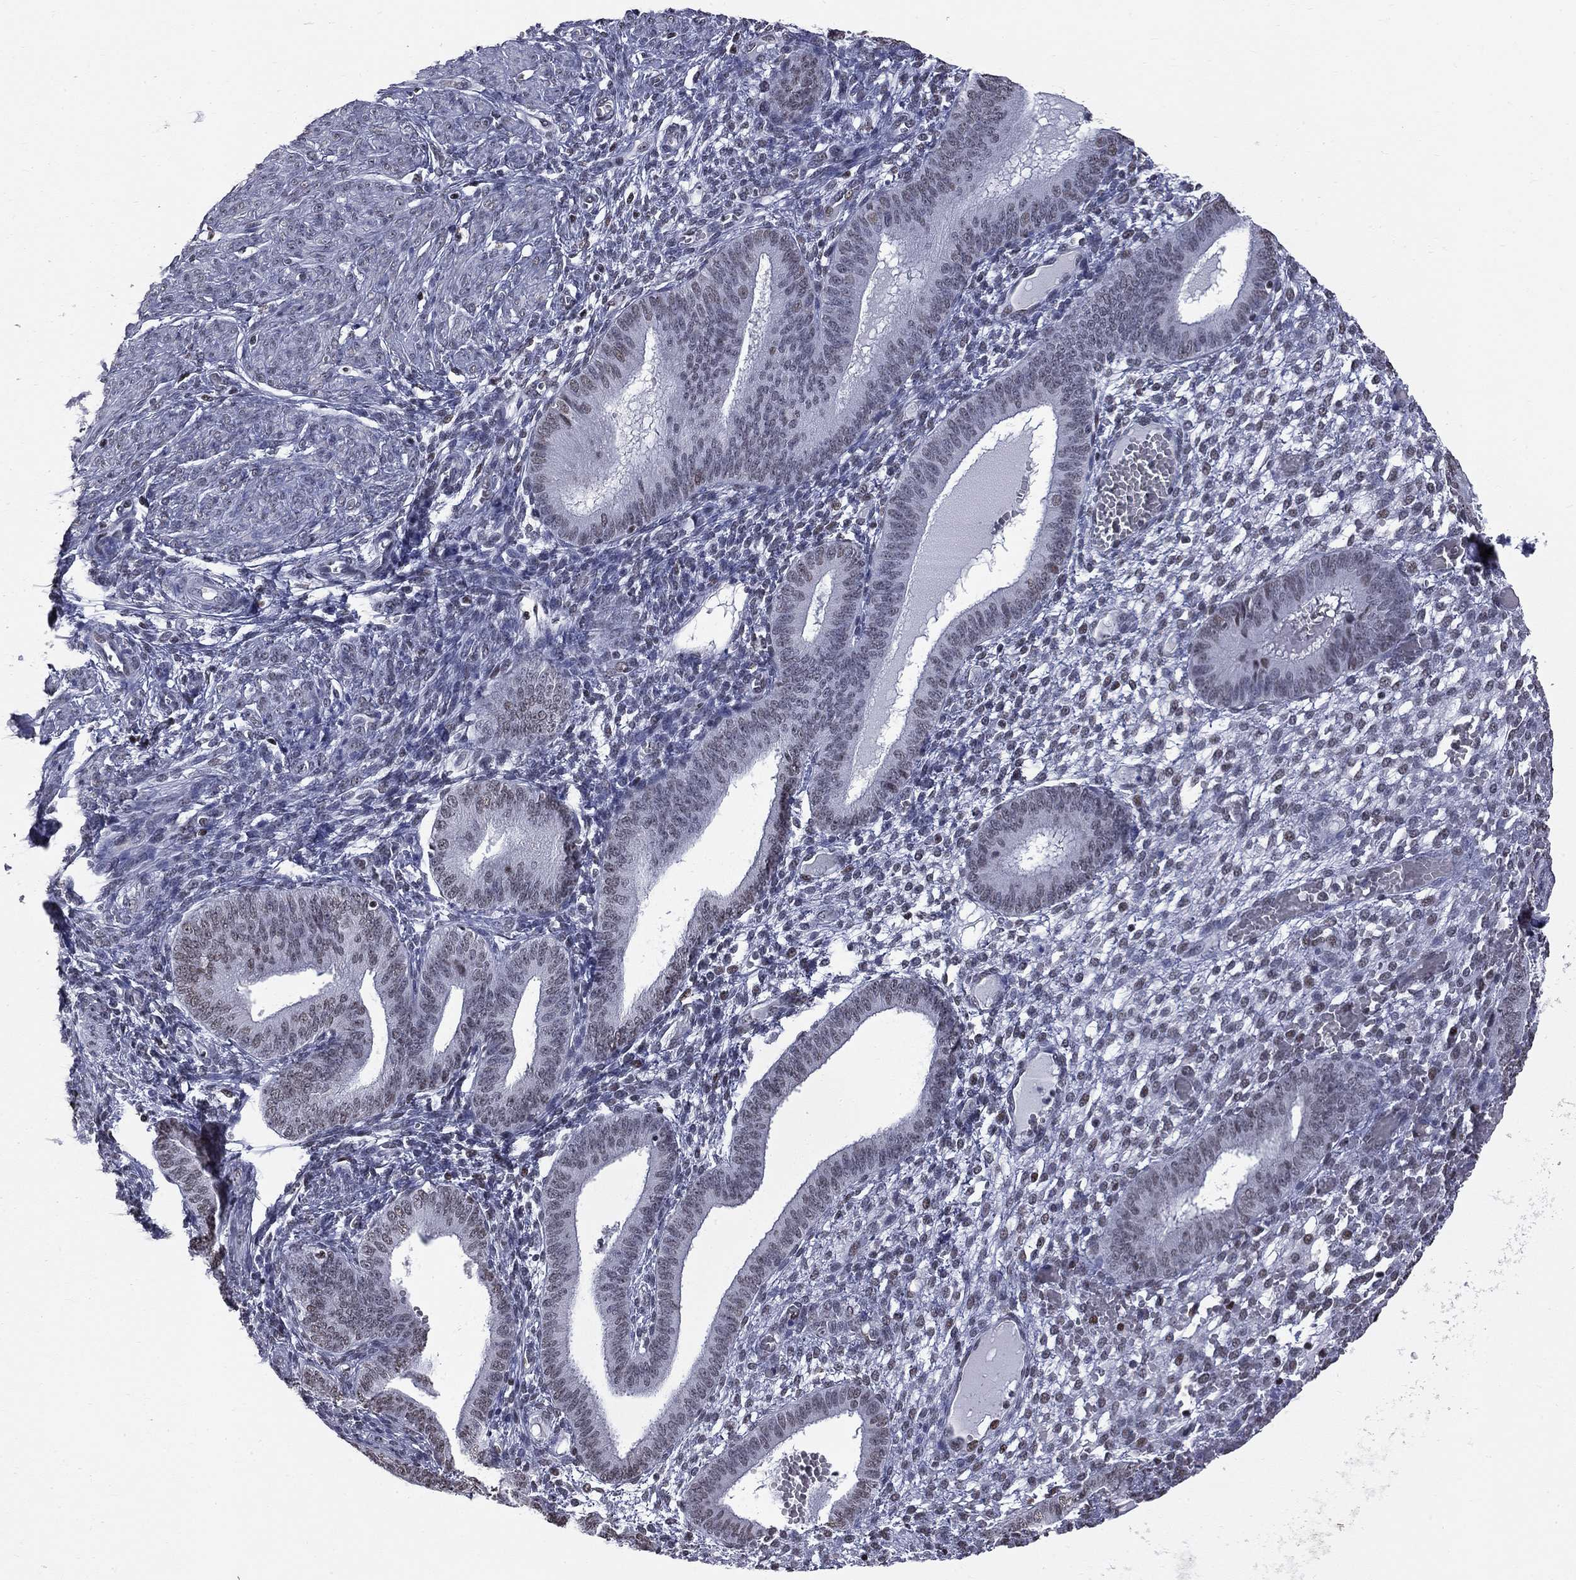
{"staining": {"intensity": "moderate", "quantity": "<25%", "location": "nuclear"}, "tissue": "endometrium", "cell_type": "Cells in endometrial stroma", "image_type": "normal", "snomed": [{"axis": "morphology", "description": "Normal tissue, NOS"}, {"axis": "topography", "description": "Endometrium"}], "caption": "A histopathology image of human endometrium stained for a protein reveals moderate nuclear brown staining in cells in endometrial stroma.", "gene": "ZNF154", "patient": {"sex": "female", "age": 42}}